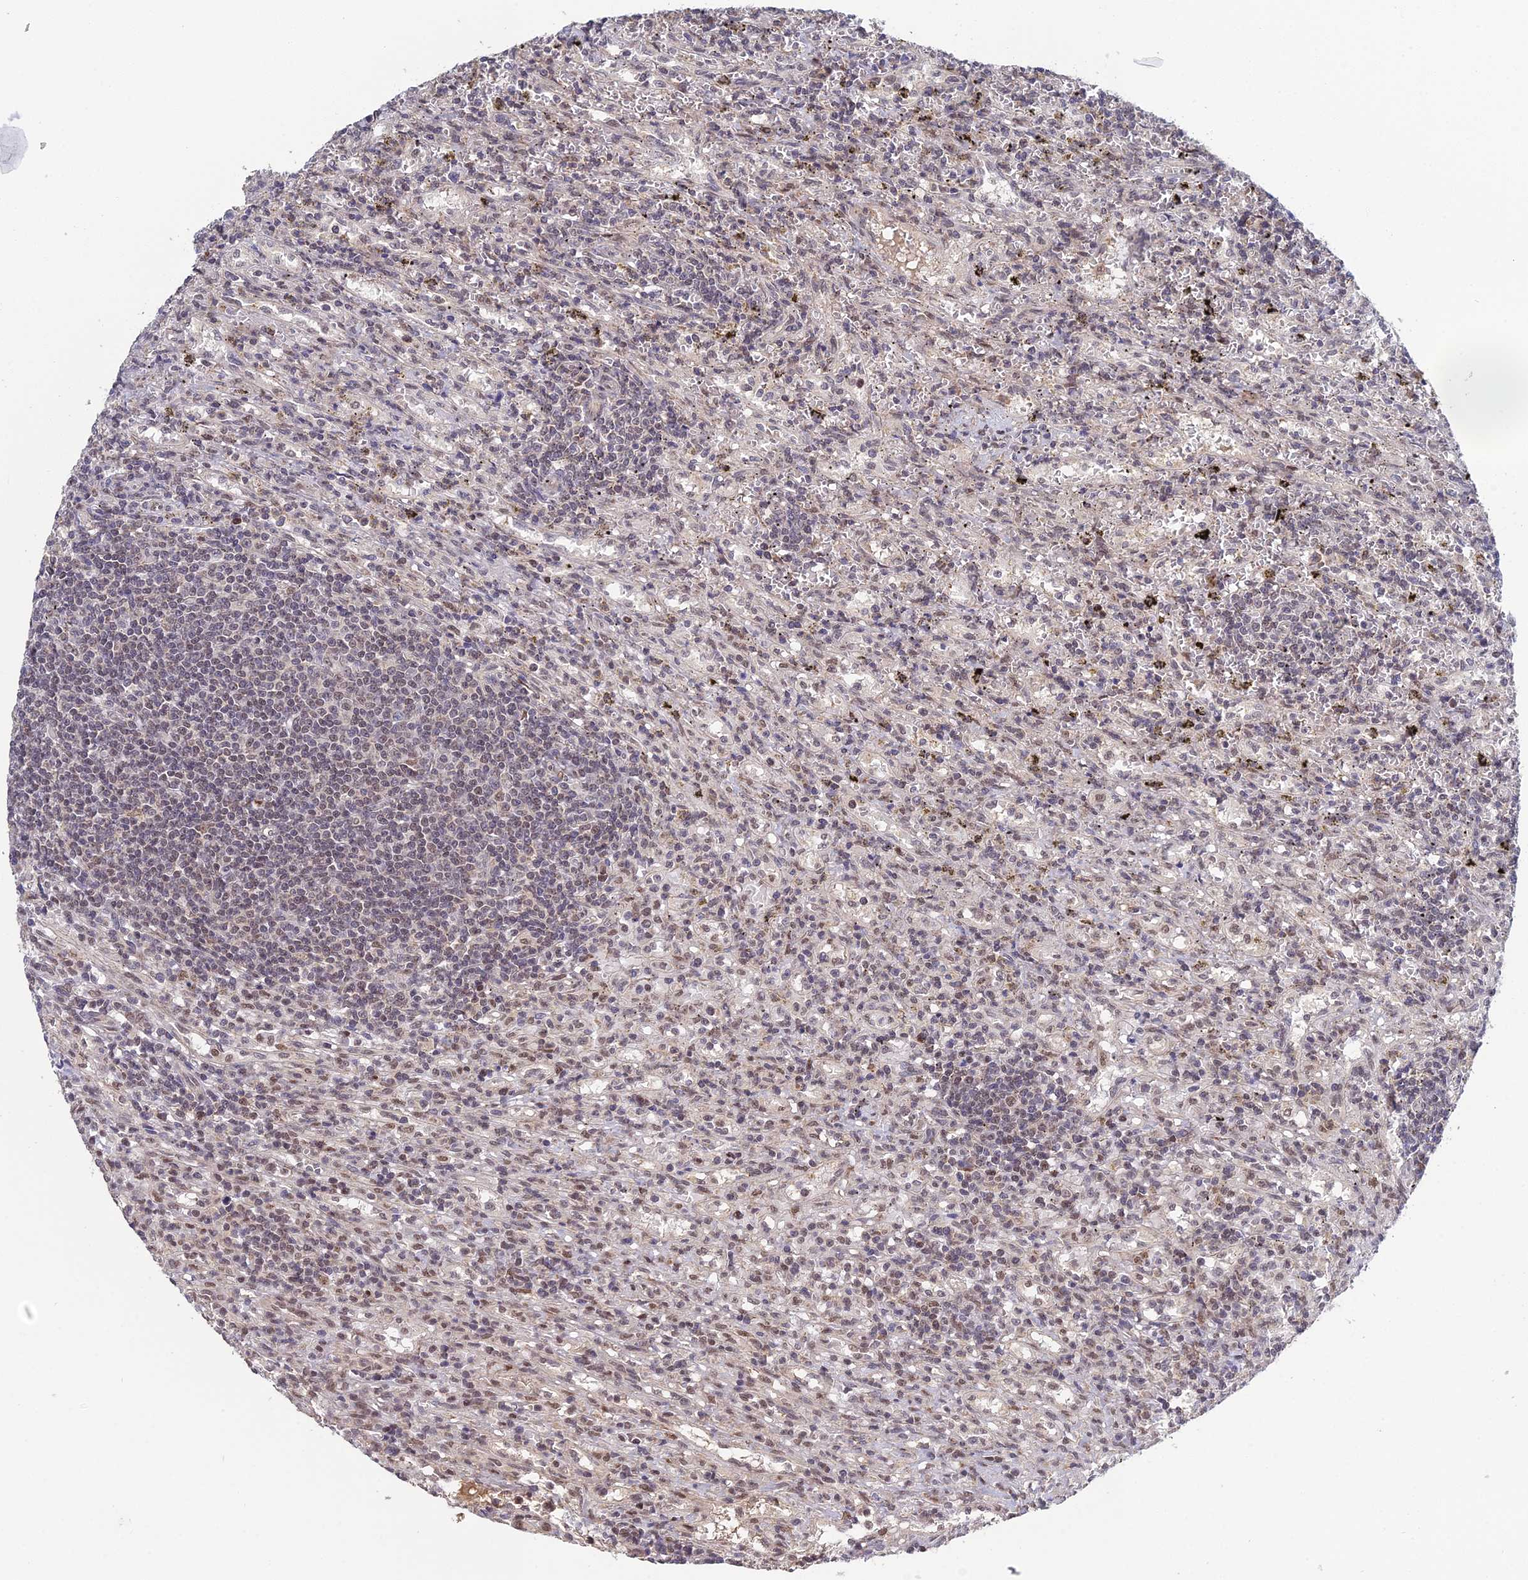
{"staining": {"intensity": "weak", "quantity": "<25%", "location": "nuclear"}, "tissue": "lymphoma", "cell_type": "Tumor cells", "image_type": "cancer", "snomed": [{"axis": "morphology", "description": "Malignant lymphoma, non-Hodgkin's type, Low grade"}, {"axis": "topography", "description": "Spleen"}], "caption": "Tumor cells show no significant protein positivity in low-grade malignant lymphoma, non-Hodgkin's type.", "gene": "ERCC5", "patient": {"sex": "male", "age": 76}}